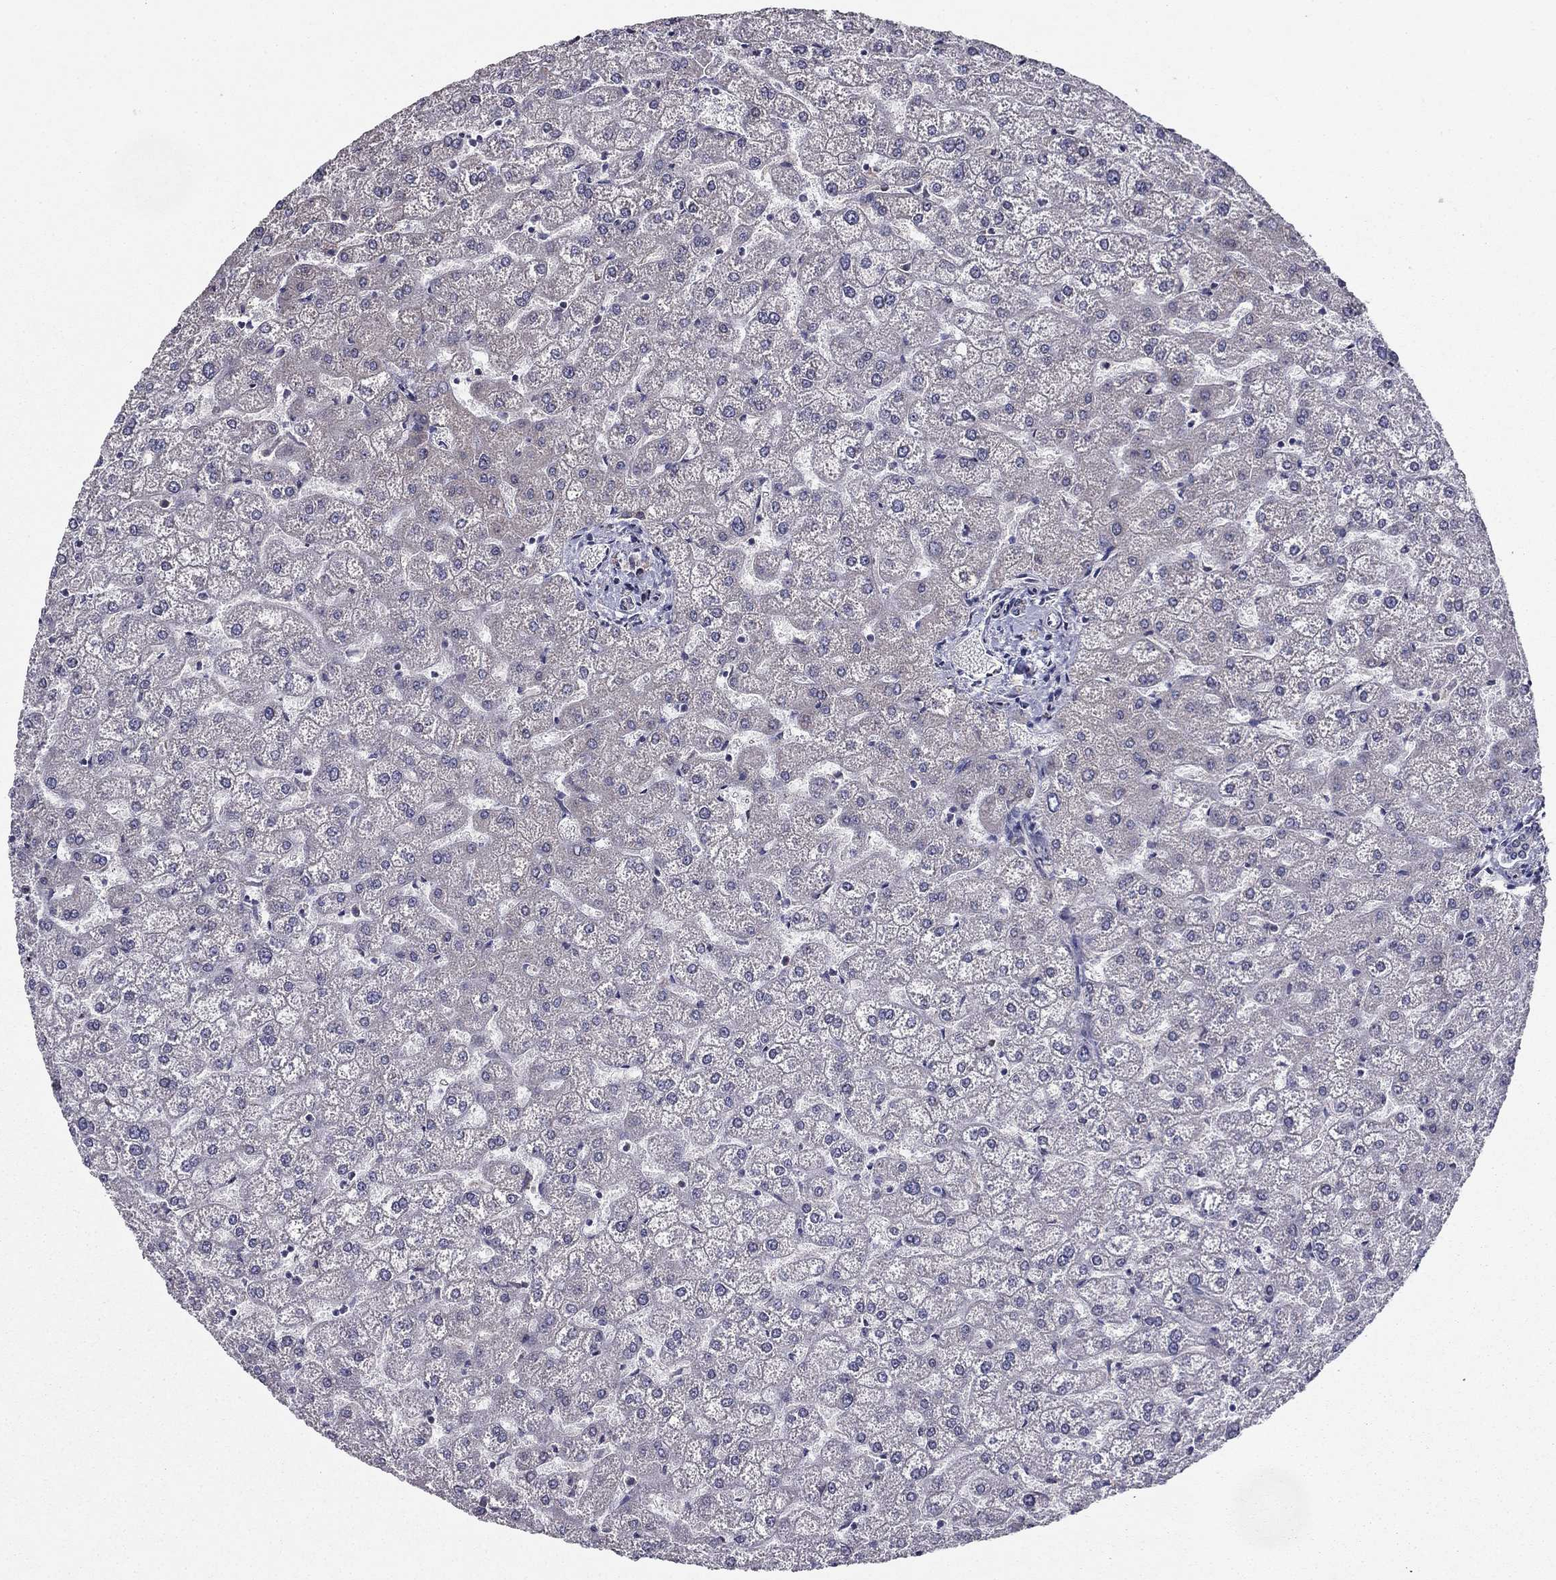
{"staining": {"intensity": "negative", "quantity": "none", "location": "none"}, "tissue": "liver", "cell_type": "Cholangiocytes", "image_type": "normal", "snomed": [{"axis": "morphology", "description": "Normal tissue, NOS"}, {"axis": "topography", "description": "Liver"}], "caption": "This is an IHC photomicrograph of unremarkable liver. There is no staining in cholangiocytes.", "gene": "NKIRAS1", "patient": {"sex": "female", "age": 32}}